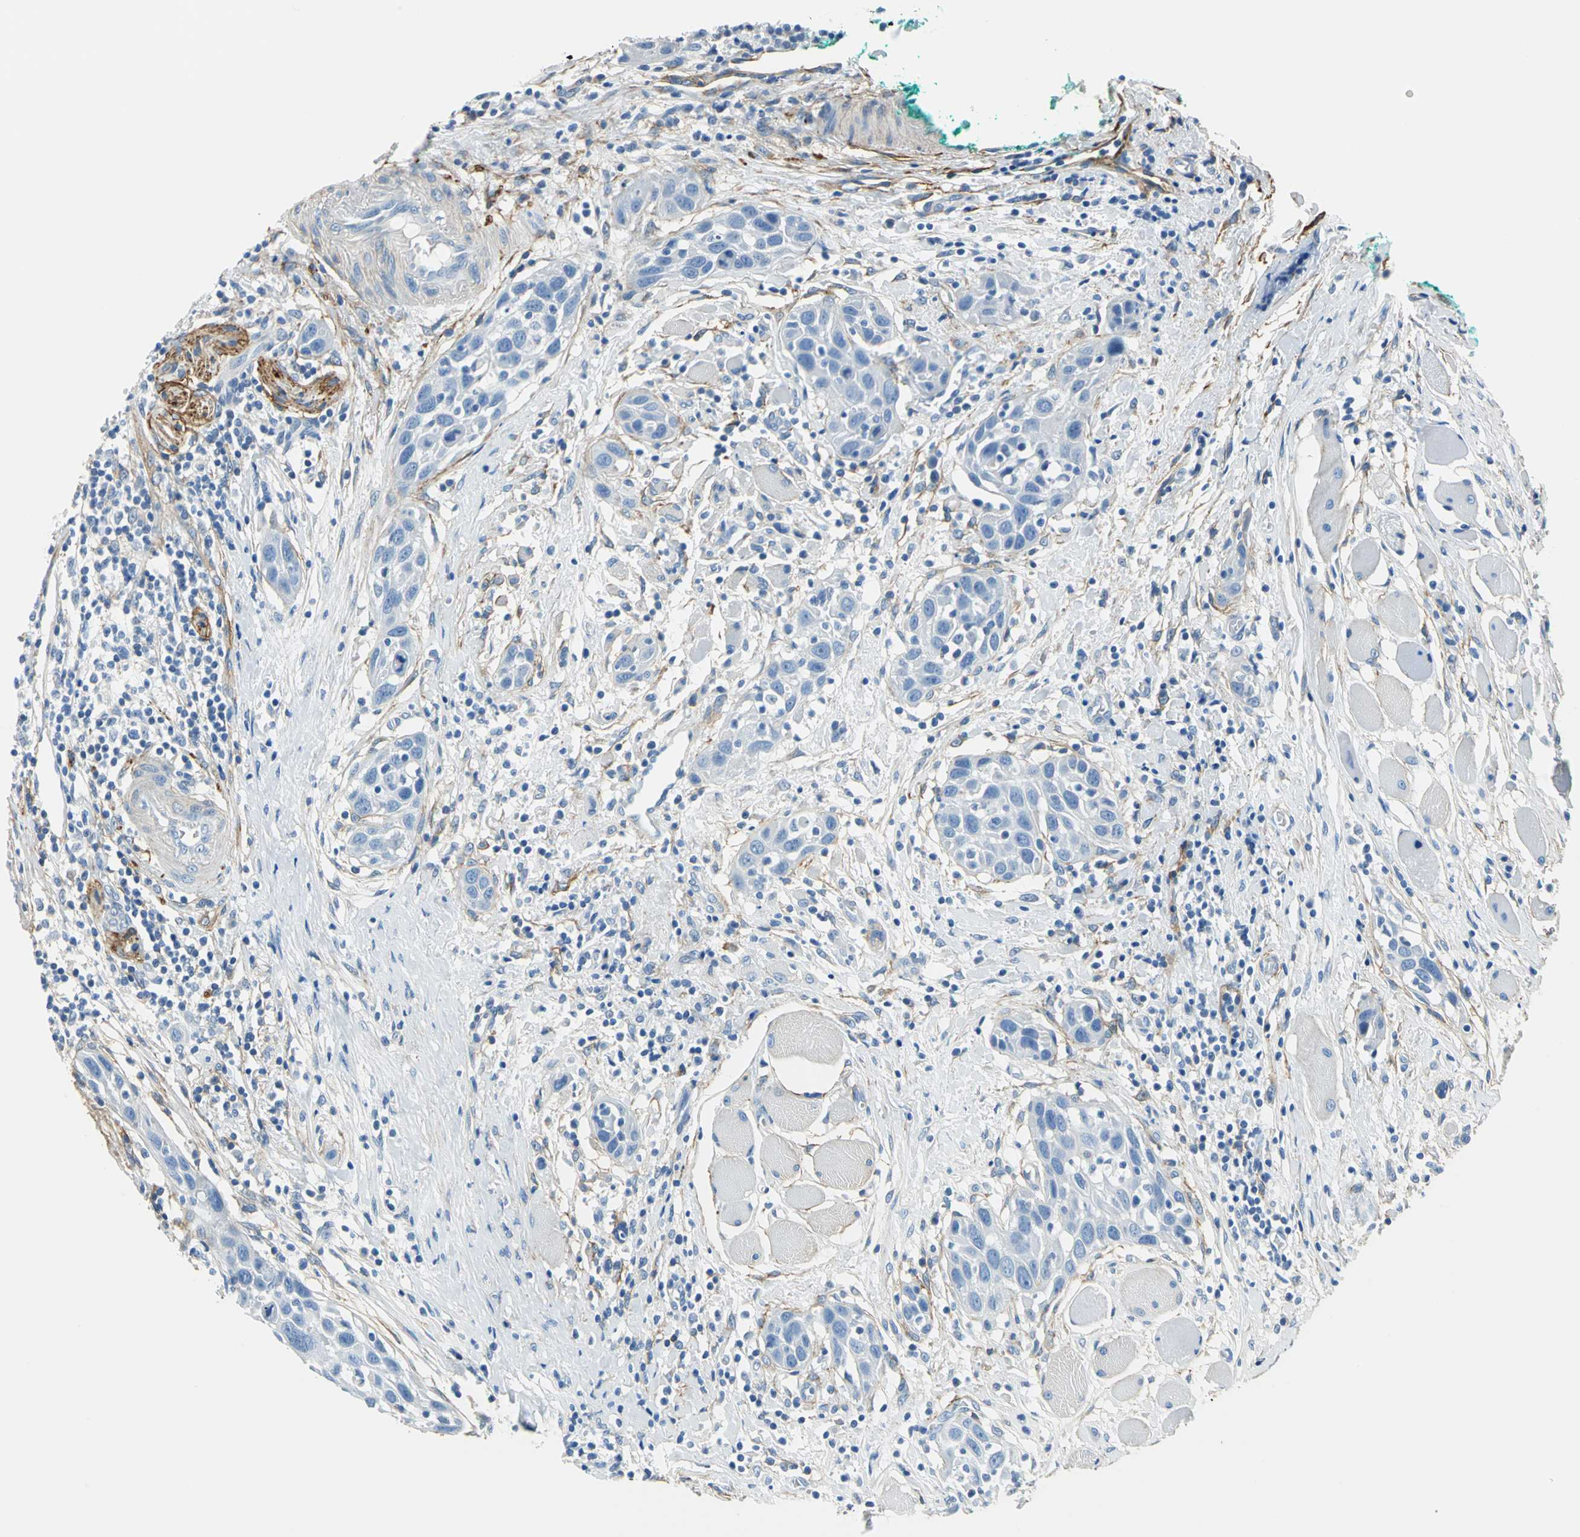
{"staining": {"intensity": "negative", "quantity": "none", "location": "none"}, "tissue": "head and neck cancer", "cell_type": "Tumor cells", "image_type": "cancer", "snomed": [{"axis": "morphology", "description": "Squamous cell carcinoma, NOS"}, {"axis": "topography", "description": "Oral tissue"}, {"axis": "topography", "description": "Head-Neck"}], "caption": "Tumor cells are negative for protein expression in human squamous cell carcinoma (head and neck). (Stains: DAB (3,3'-diaminobenzidine) IHC with hematoxylin counter stain, Microscopy: brightfield microscopy at high magnification).", "gene": "AKAP12", "patient": {"sex": "female", "age": 50}}